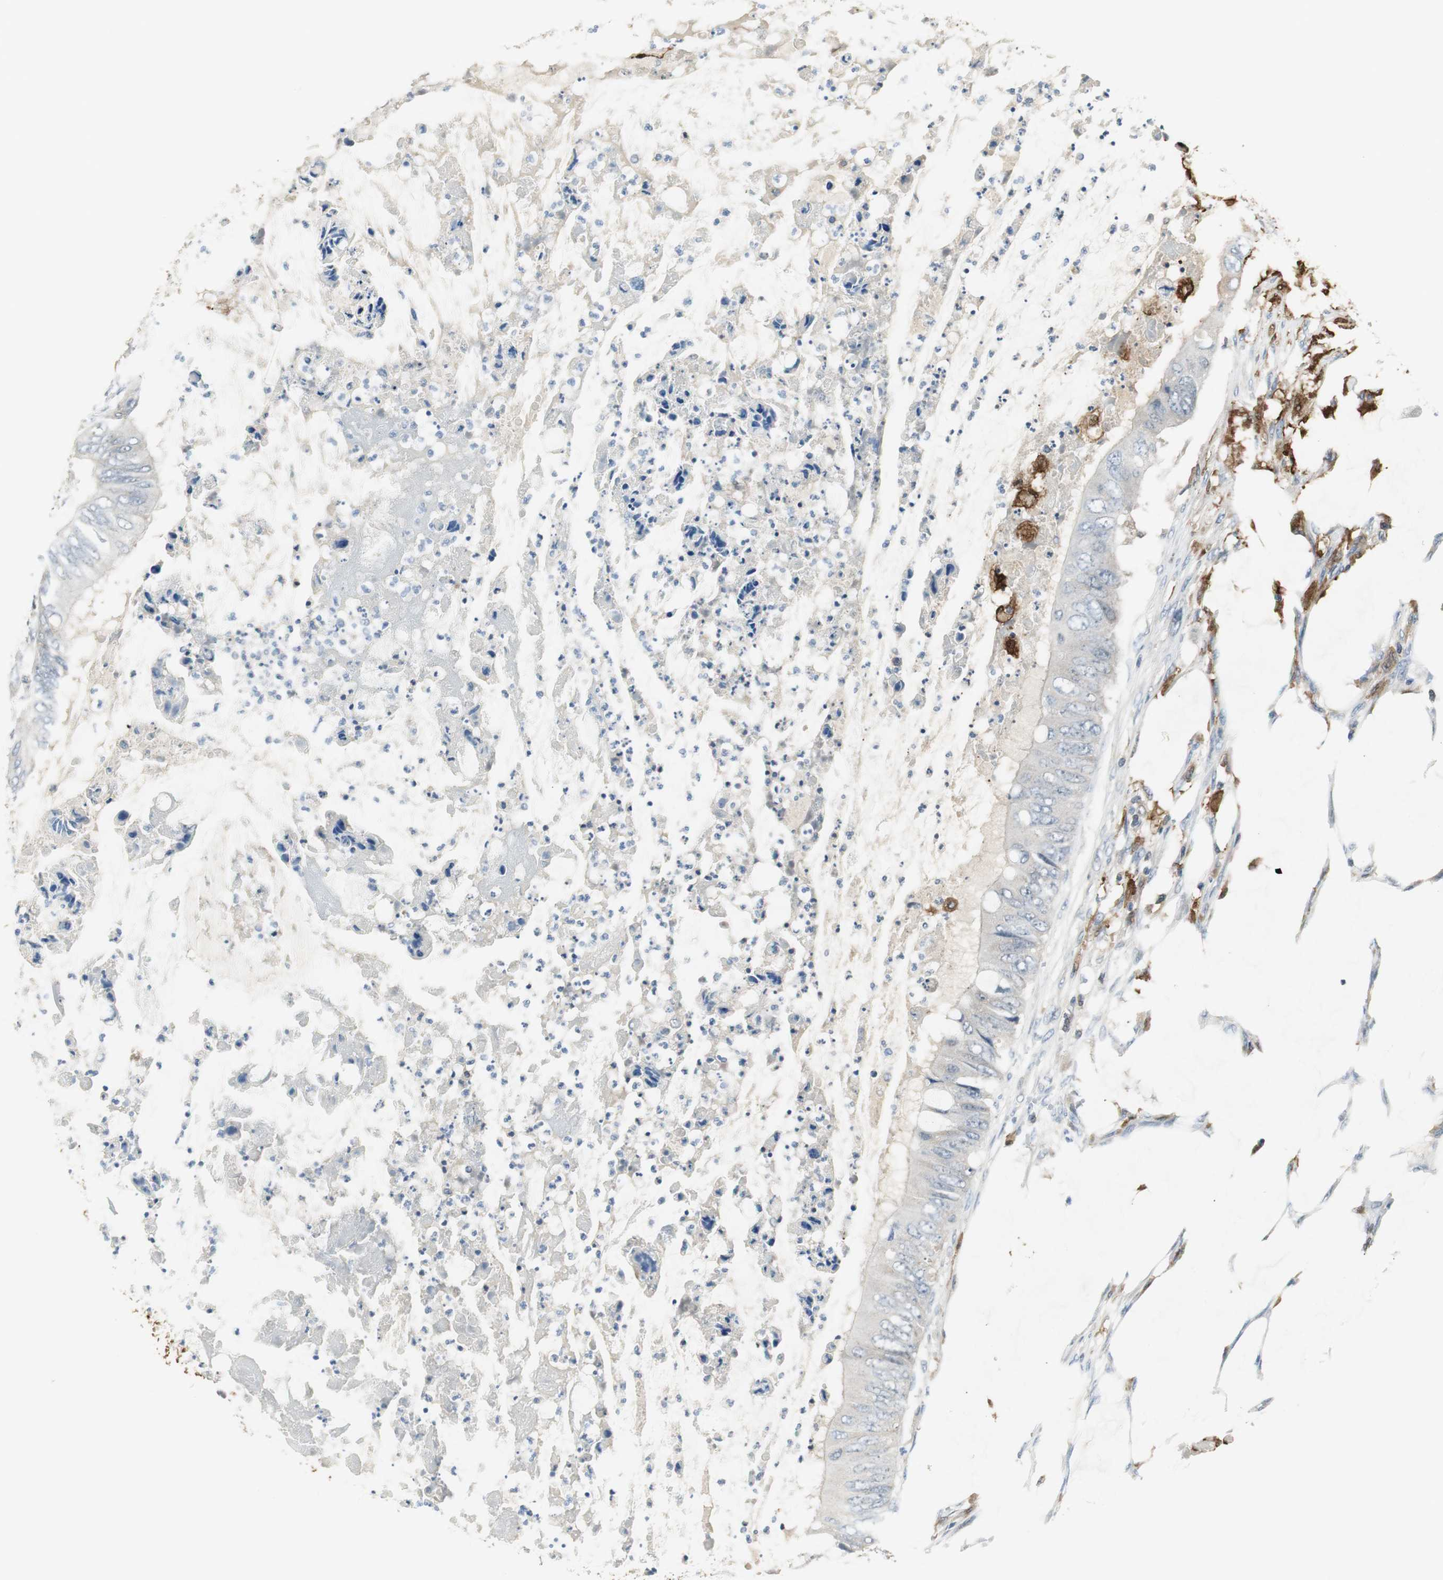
{"staining": {"intensity": "weak", "quantity": "25%-75%", "location": "cytoplasmic/membranous"}, "tissue": "colorectal cancer", "cell_type": "Tumor cells", "image_type": "cancer", "snomed": [{"axis": "morphology", "description": "Normal tissue, NOS"}, {"axis": "morphology", "description": "Adenocarcinoma, NOS"}, {"axis": "topography", "description": "Rectum"}, {"axis": "topography", "description": "Peripheral nerve tissue"}], "caption": "Immunohistochemical staining of human colorectal cancer demonstrates low levels of weak cytoplasmic/membranous expression in approximately 25%-75% of tumor cells.", "gene": "MSTO1", "patient": {"sex": "female", "age": 77}}